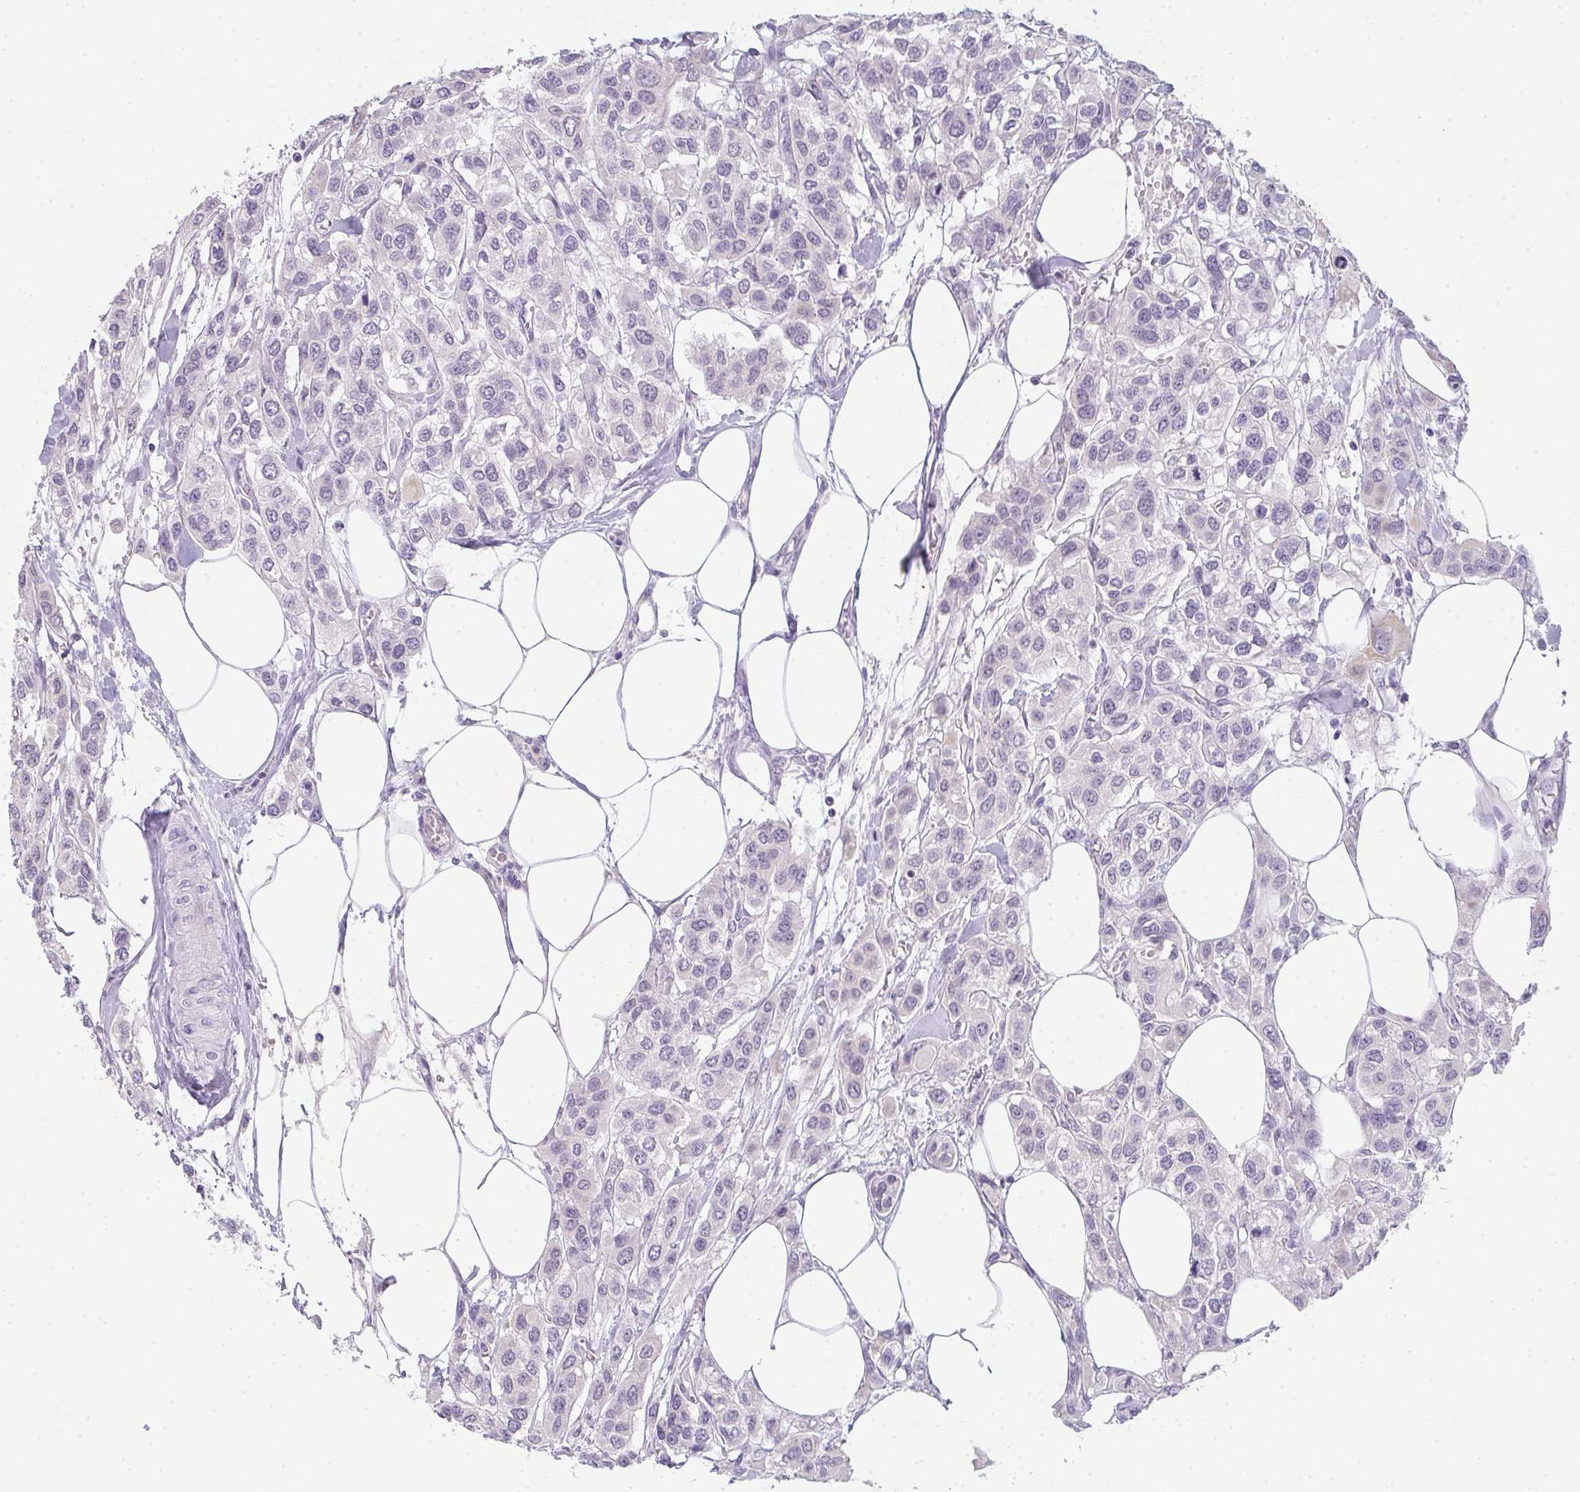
{"staining": {"intensity": "negative", "quantity": "none", "location": "none"}, "tissue": "urothelial cancer", "cell_type": "Tumor cells", "image_type": "cancer", "snomed": [{"axis": "morphology", "description": "Urothelial carcinoma, High grade"}, {"axis": "topography", "description": "Urinary bladder"}], "caption": "Tumor cells show no significant protein positivity in urothelial cancer.", "gene": "C1QTNF8", "patient": {"sex": "male", "age": 67}}